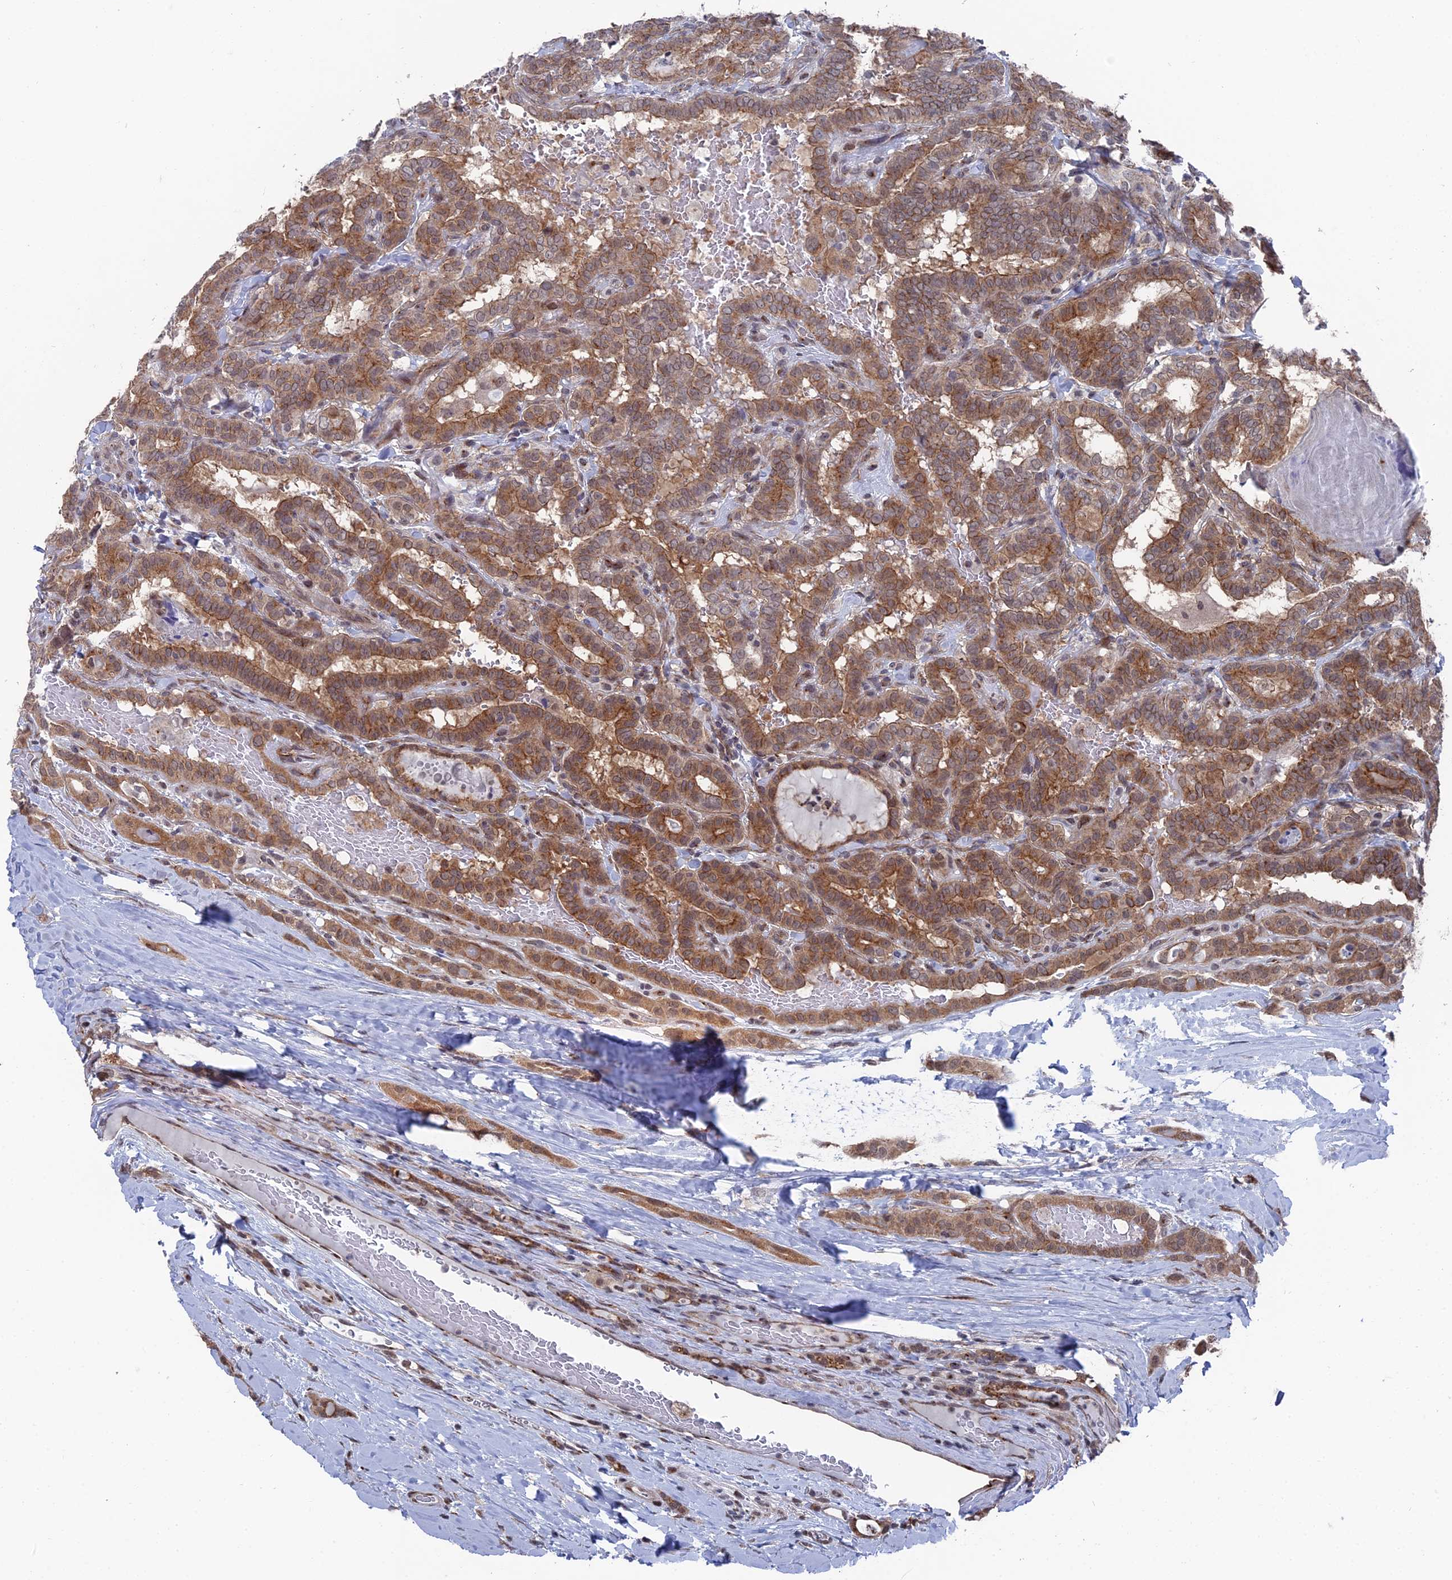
{"staining": {"intensity": "moderate", "quantity": ">75%", "location": "cytoplasmic/membranous"}, "tissue": "thyroid cancer", "cell_type": "Tumor cells", "image_type": "cancer", "snomed": [{"axis": "morphology", "description": "Papillary adenocarcinoma, NOS"}, {"axis": "topography", "description": "Thyroid gland"}], "caption": "DAB (3,3'-diaminobenzidine) immunohistochemical staining of thyroid cancer (papillary adenocarcinoma) exhibits moderate cytoplasmic/membranous protein positivity in approximately >75% of tumor cells. (DAB IHC with brightfield microscopy, high magnification).", "gene": "FHIP2A", "patient": {"sex": "female", "age": 72}}